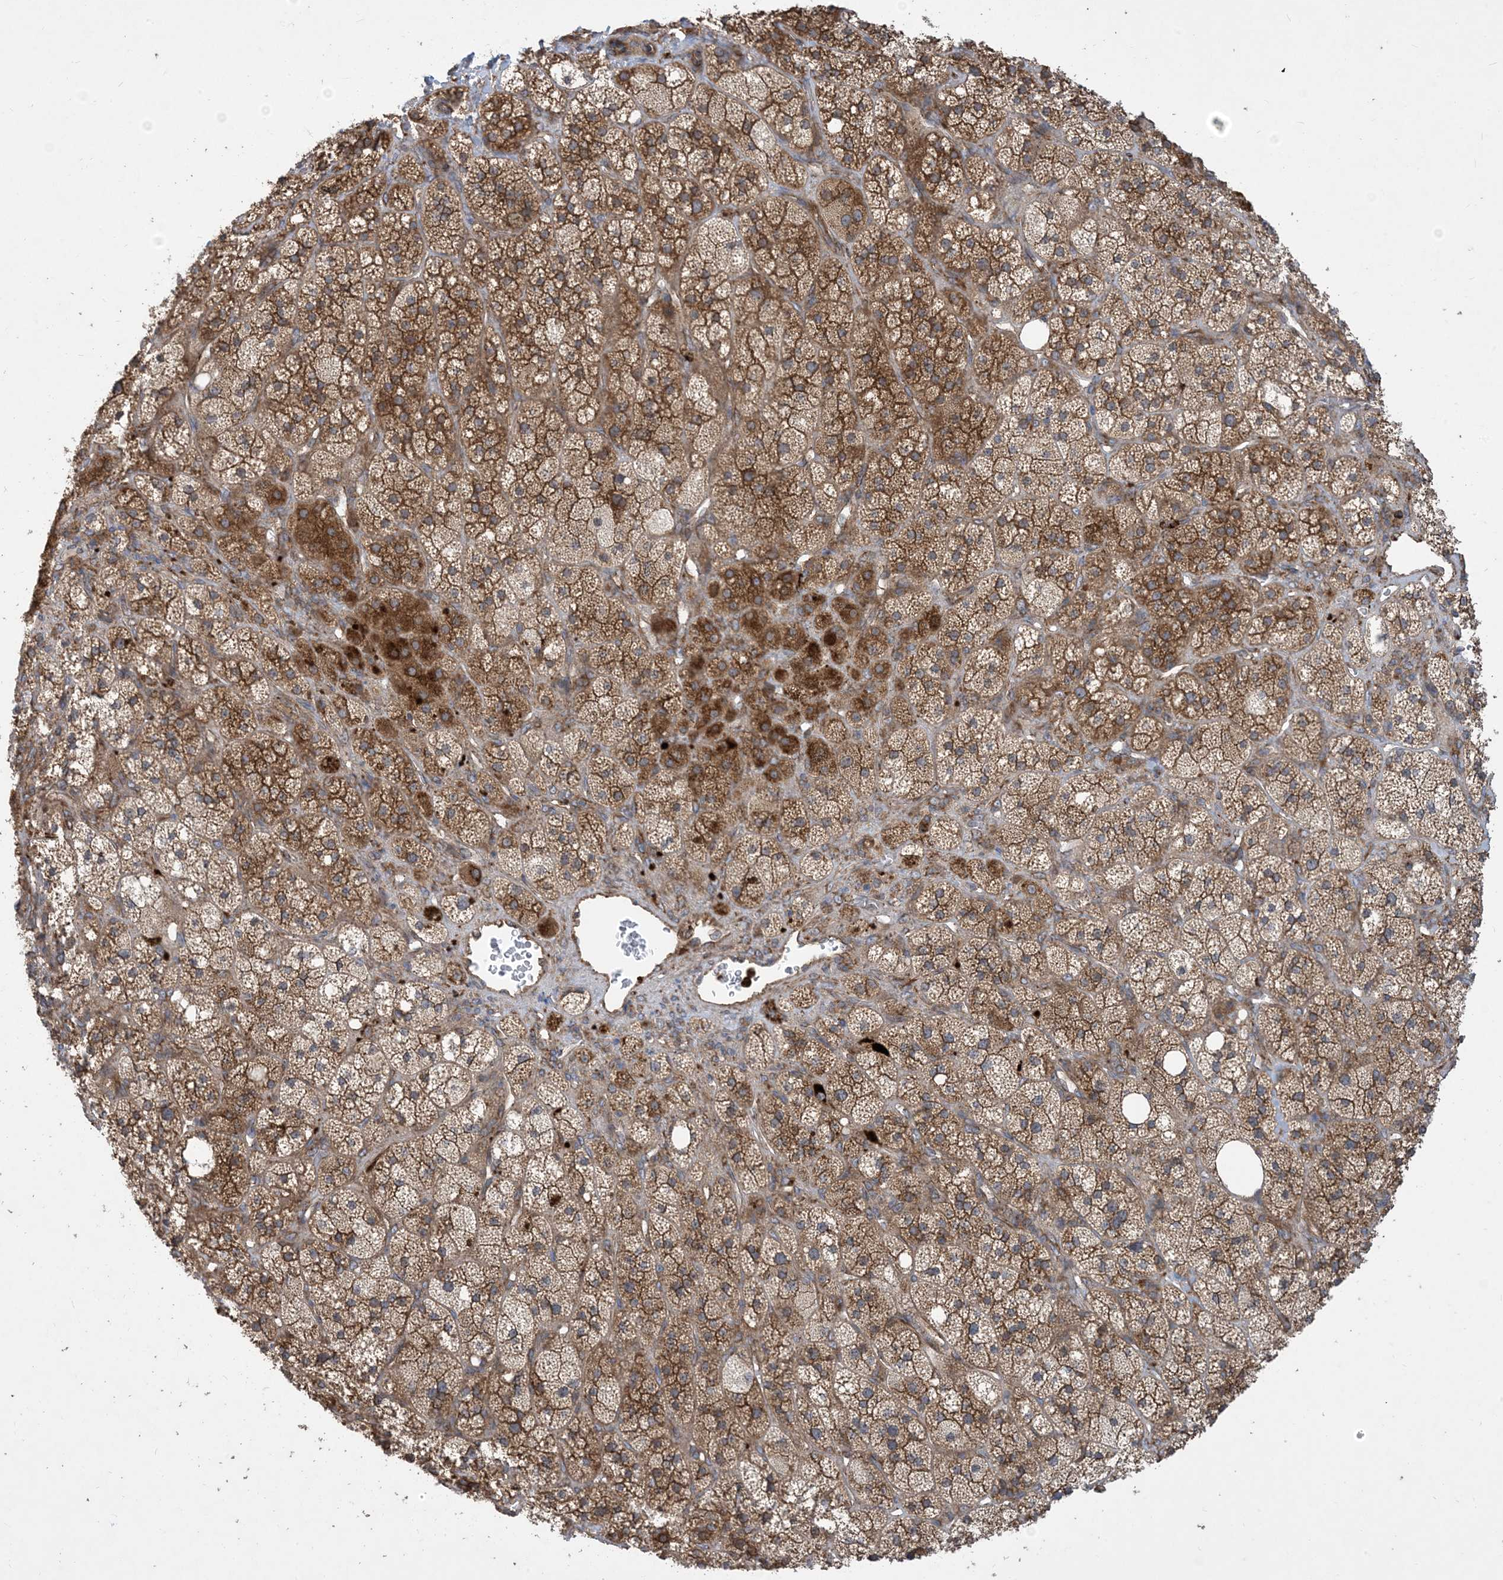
{"staining": {"intensity": "strong", "quantity": ">75%", "location": "cytoplasmic/membranous"}, "tissue": "adrenal gland", "cell_type": "Glandular cells", "image_type": "normal", "snomed": [{"axis": "morphology", "description": "Normal tissue, NOS"}, {"axis": "topography", "description": "Adrenal gland"}], "caption": "A brown stain shows strong cytoplasmic/membranous expression of a protein in glandular cells of benign human adrenal gland. (DAB (3,3'-diaminobenzidine) IHC with brightfield microscopy, high magnification).", "gene": "OTOP1", "patient": {"sex": "male", "age": 61}}